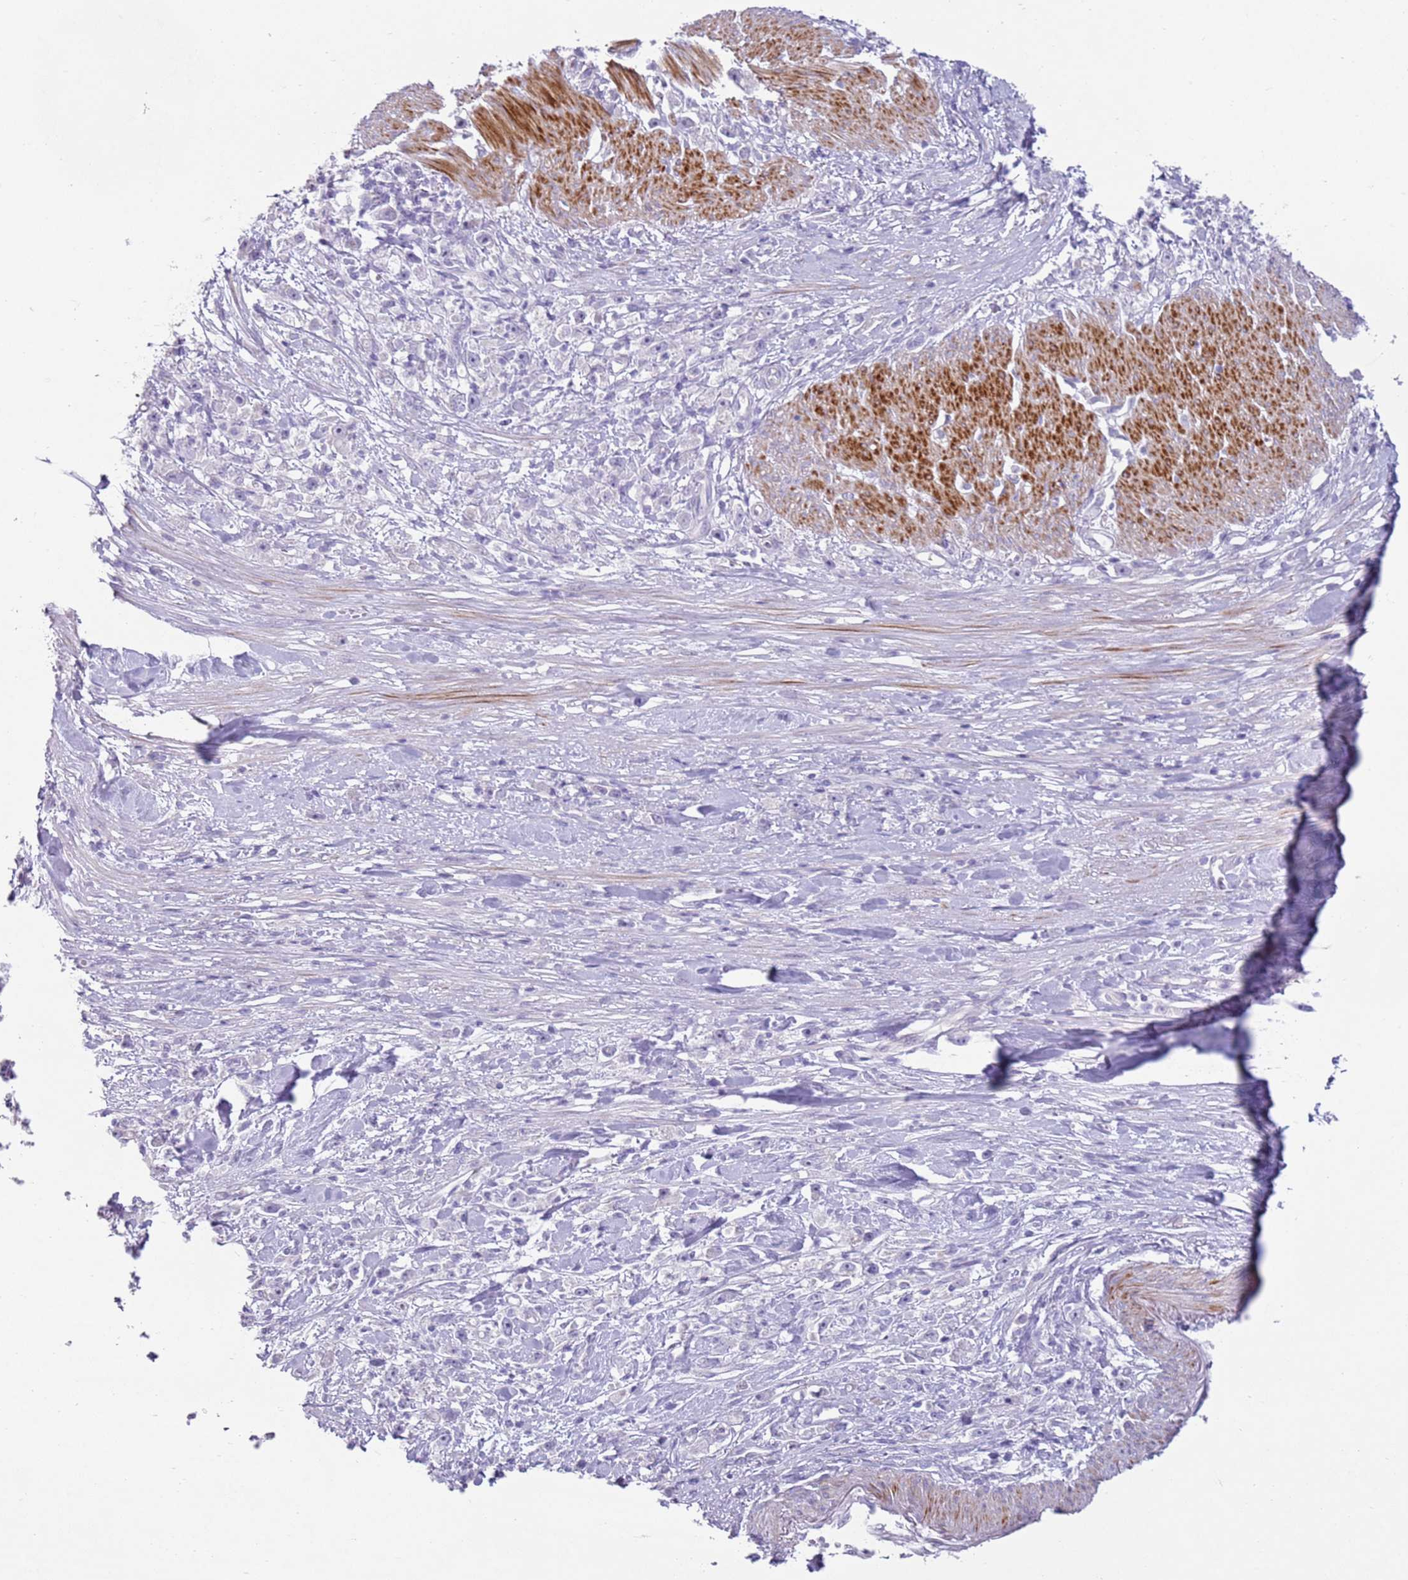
{"staining": {"intensity": "negative", "quantity": "none", "location": "none"}, "tissue": "stomach cancer", "cell_type": "Tumor cells", "image_type": "cancer", "snomed": [{"axis": "morphology", "description": "Adenocarcinoma, NOS"}, {"axis": "topography", "description": "Stomach"}], "caption": "DAB immunohistochemical staining of stomach cancer displays no significant positivity in tumor cells.", "gene": "ZNF239", "patient": {"sex": "female", "age": 59}}